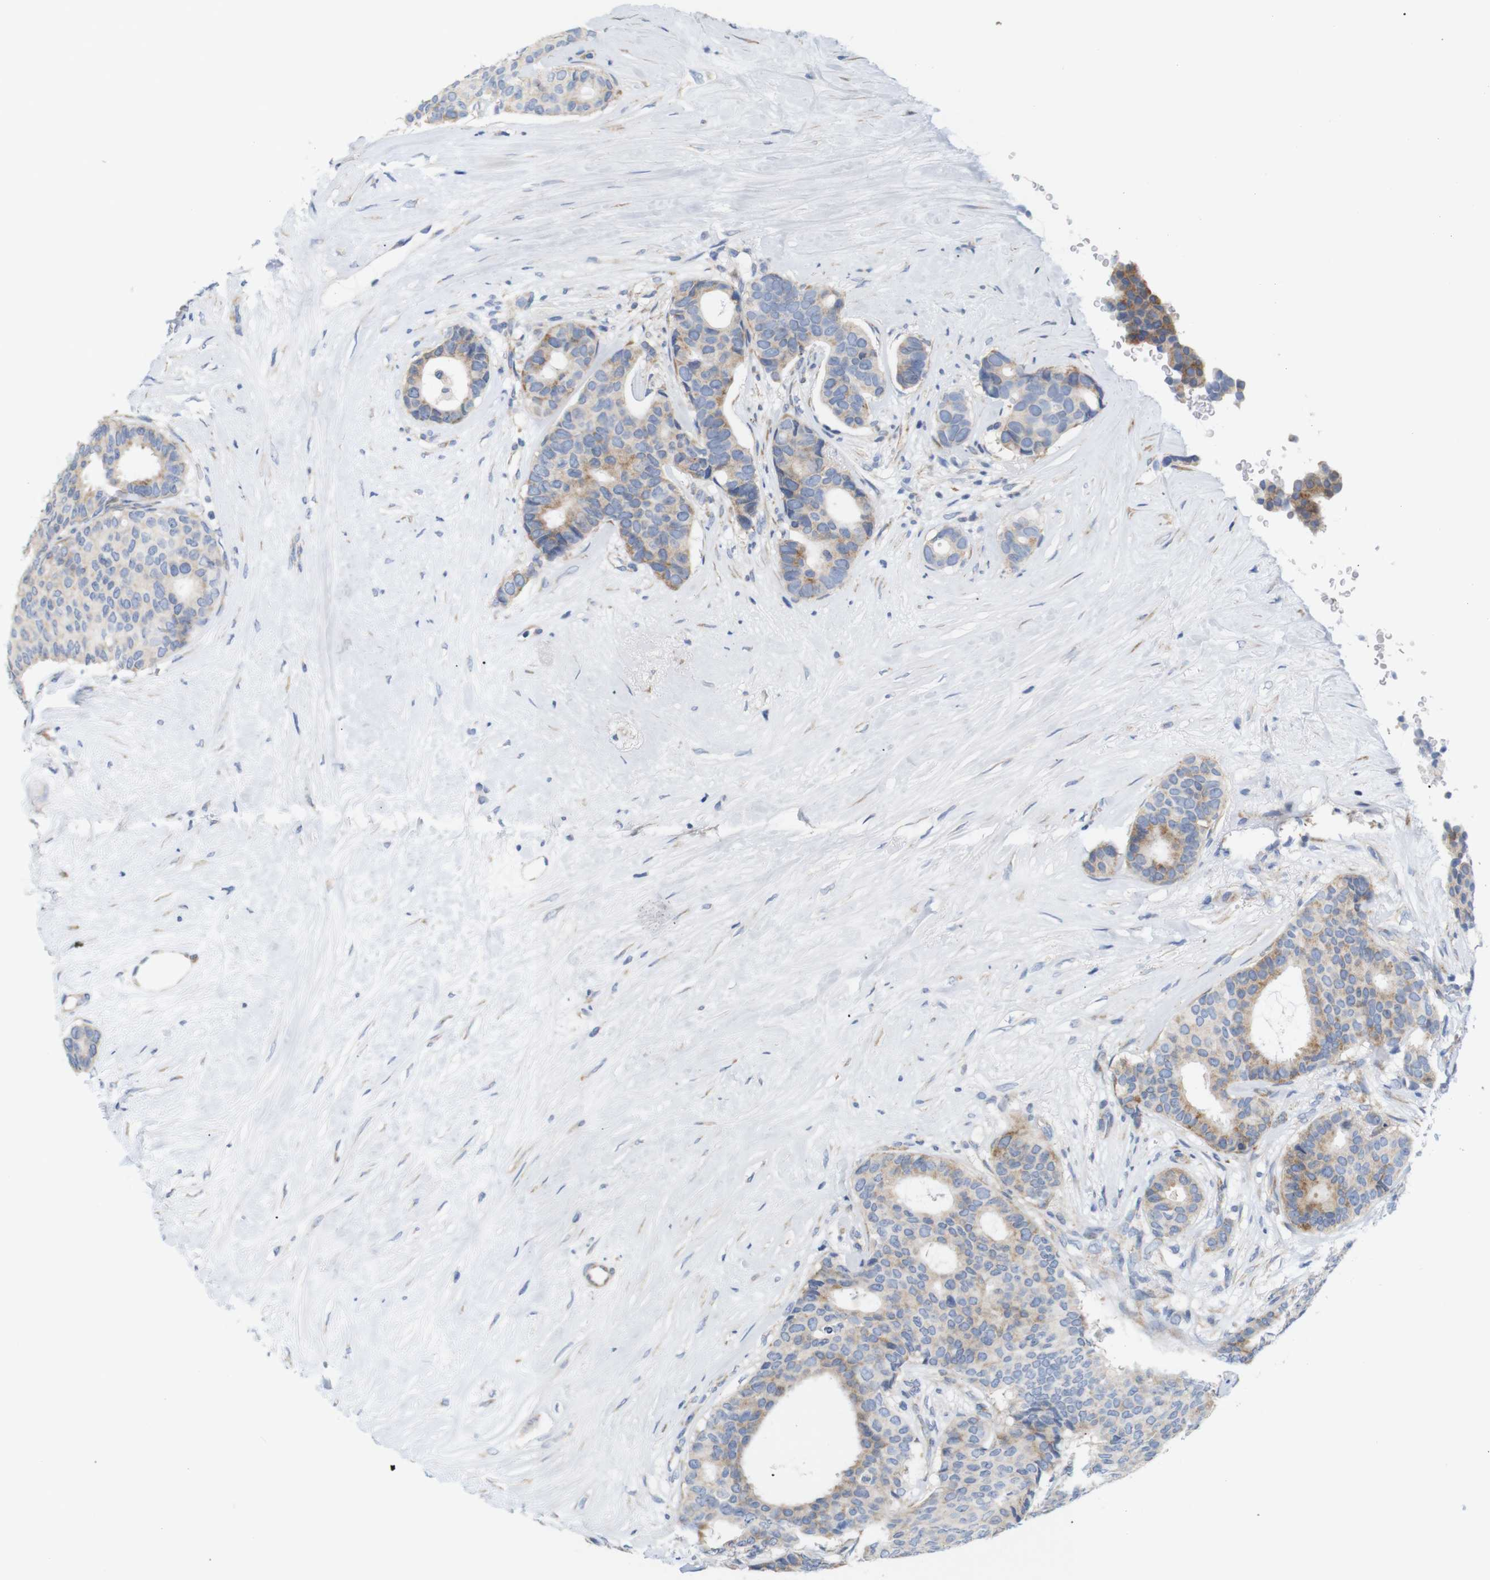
{"staining": {"intensity": "weak", "quantity": "25%-75%", "location": "cytoplasmic/membranous"}, "tissue": "breast cancer", "cell_type": "Tumor cells", "image_type": "cancer", "snomed": [{"axis": "morphology", "description": "Duct carcinoma"}, {"axis": "topography", "description": "Breast"}], "caption": "Brown immunohistochemical staining in intraductal carcinoma (breast) displays weak cytoplasmic/membranous positivity in about 25%-75% of tumor cells.", "gene": "TRIM5", "patient": {"sex": "female", "age": 75}}